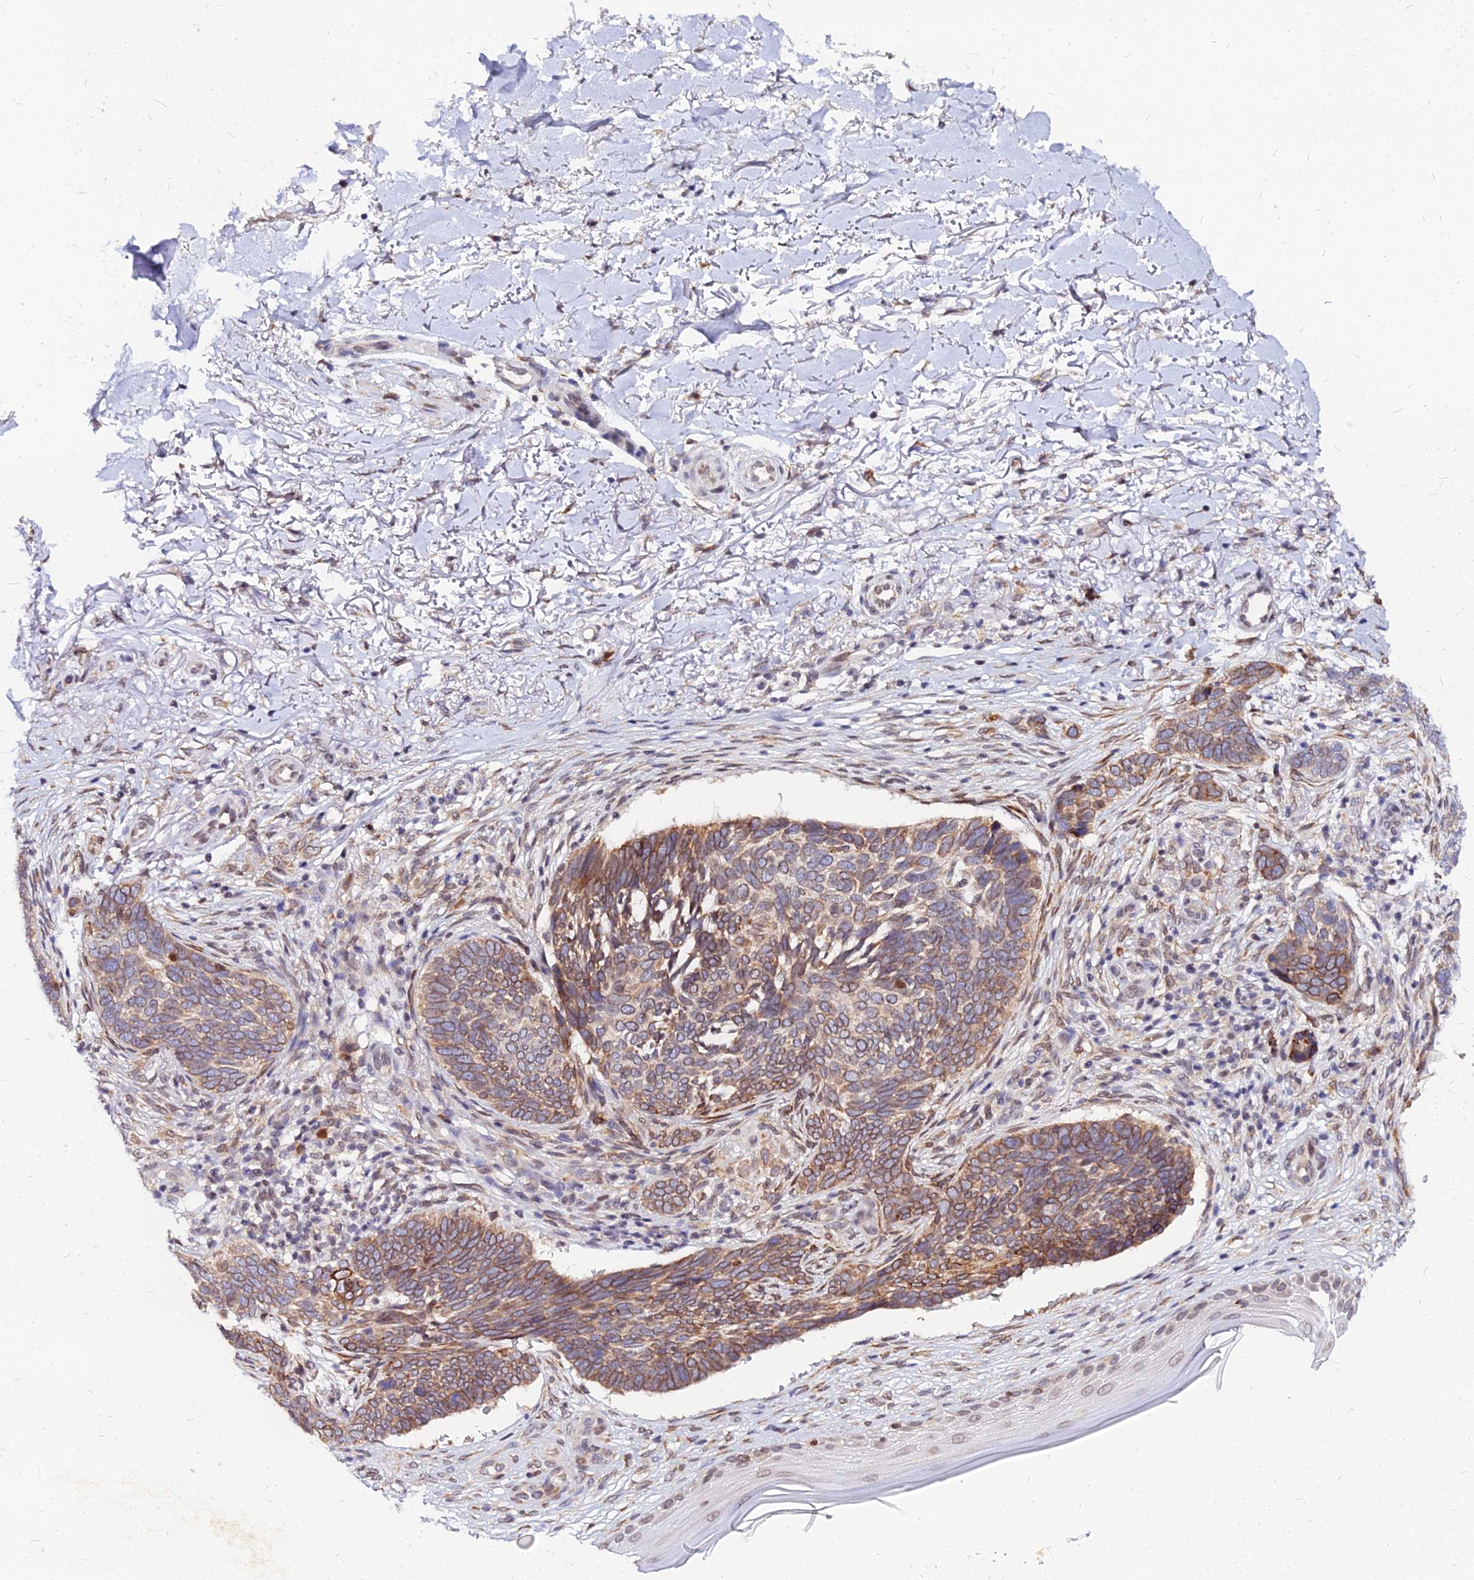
{"staining": {"intensity": "moderate", "quantity": ">75%", "location": "cytoplasmic/membranous"}, "tissue": "skin cancer", "cell_type": "Tumor cells", "image_type": "cancer", "snomed": [{"axis": "morphology", "description": "Normal tissue, NOS"}, {"axis": "morphology", "description": "Basal cell carcinoma"}, {"axis": "topography", "description": "Skin"}], "caption": "Brown immunohistochemical staining in human basal cell carcinoma (skin) displays moderate cytoplasmic/membranous staining in about >75% of tumor cells.", "gene": "RNF121", "patient": {"sex": "female", "age": 67}}